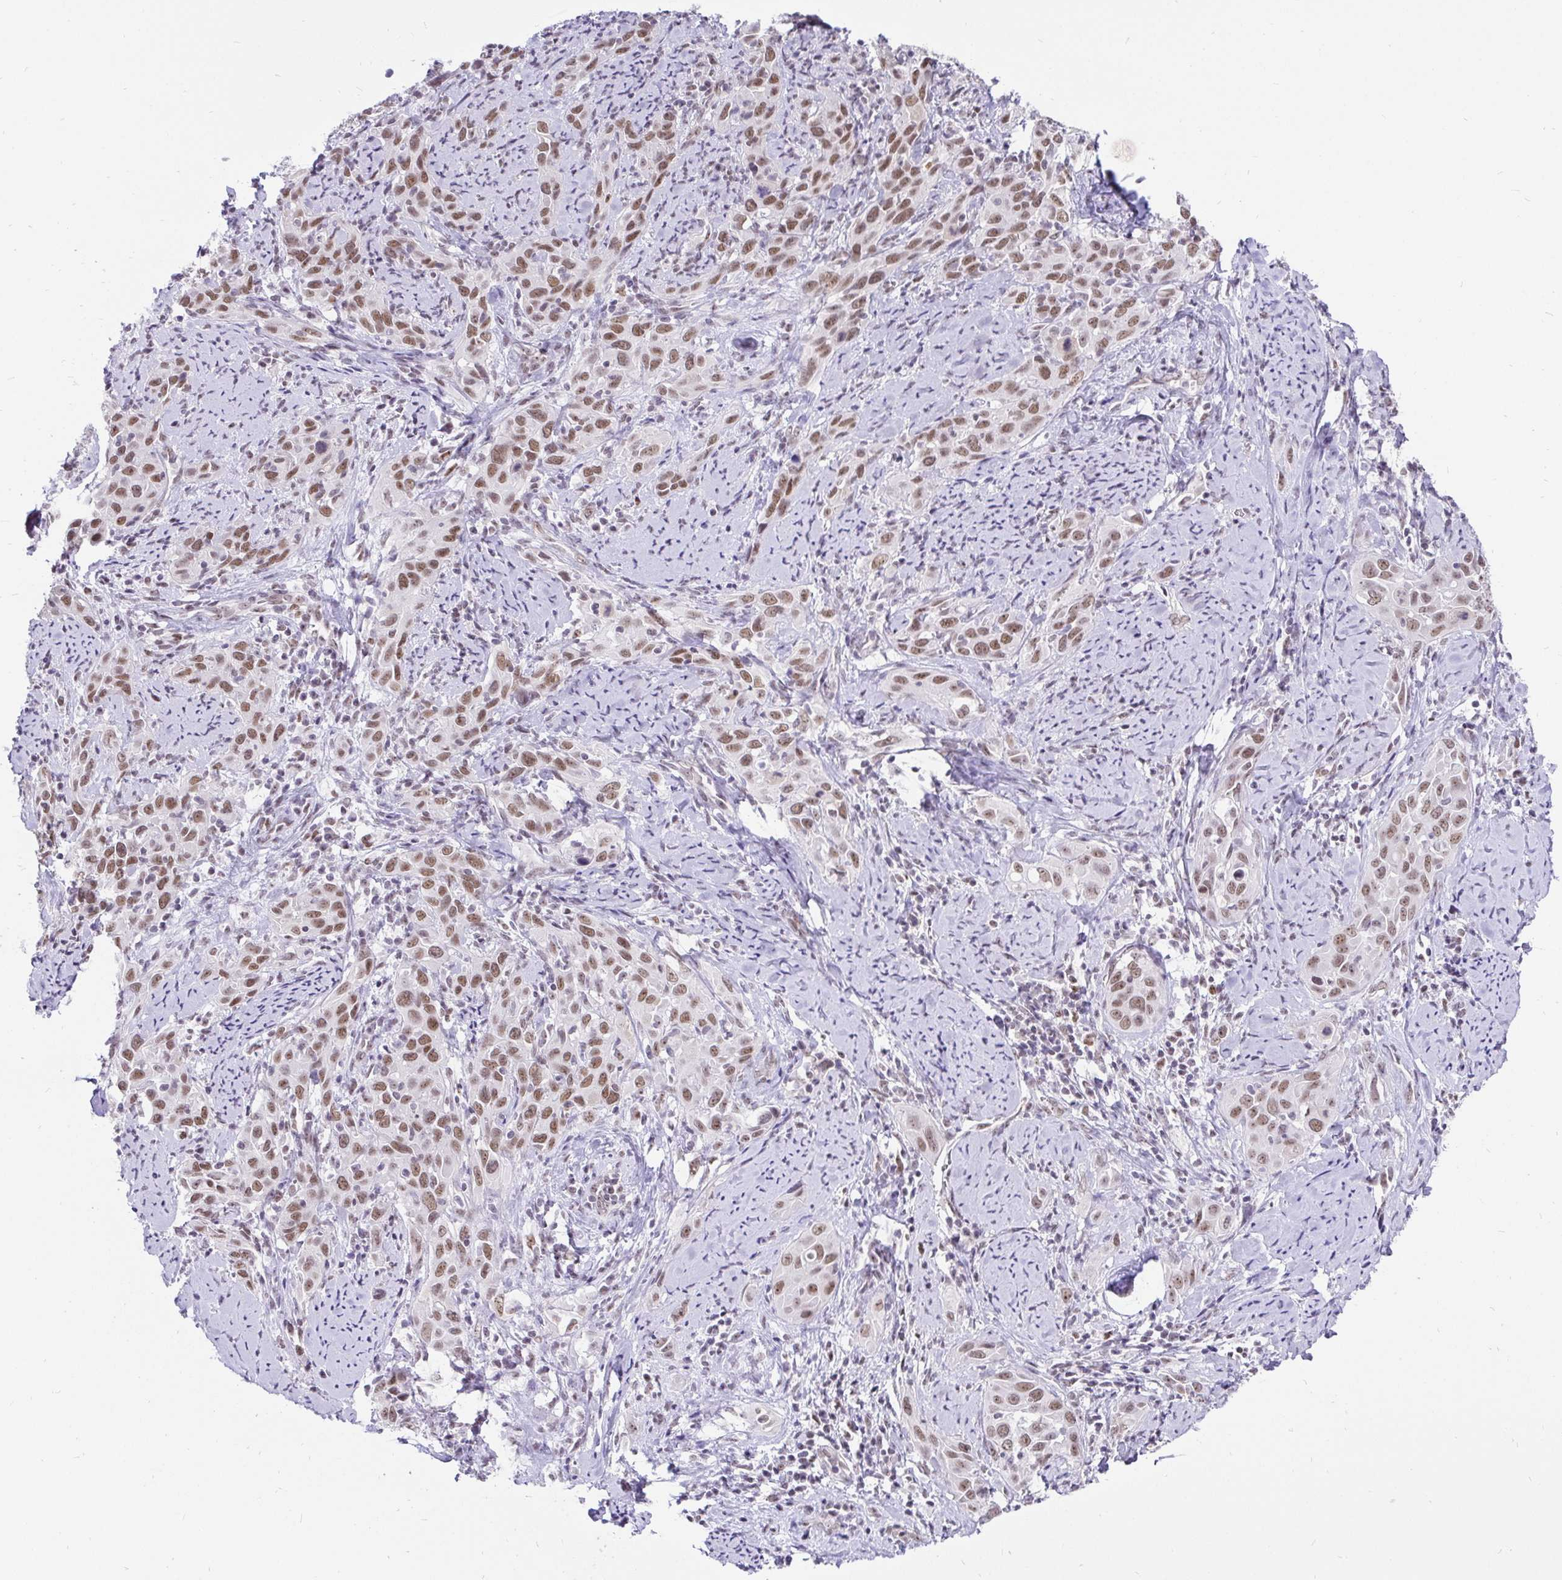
{"staining": {"intensity": "moderate", "quantity": ">75%", "location": "nuclear"}, "tissue": "cervical cancer", "cell_type": "Tumor cells", "image_type": "cancer", "snomed": [{"axis": "morphology", "description": "Squamous cell carcinoma, NOS"}, {"axis": "topography", "description": "Cervix"}], "caption": "This photomicrograph reveals immunohistochemistry (IHC) staining of cervical cancer (squamous cell carcinoma), with medium moderate nuclear staining in about >75% of tumor cells.", "gene": "ZNF860", "patient": {"sex": "female", "age": 51}}